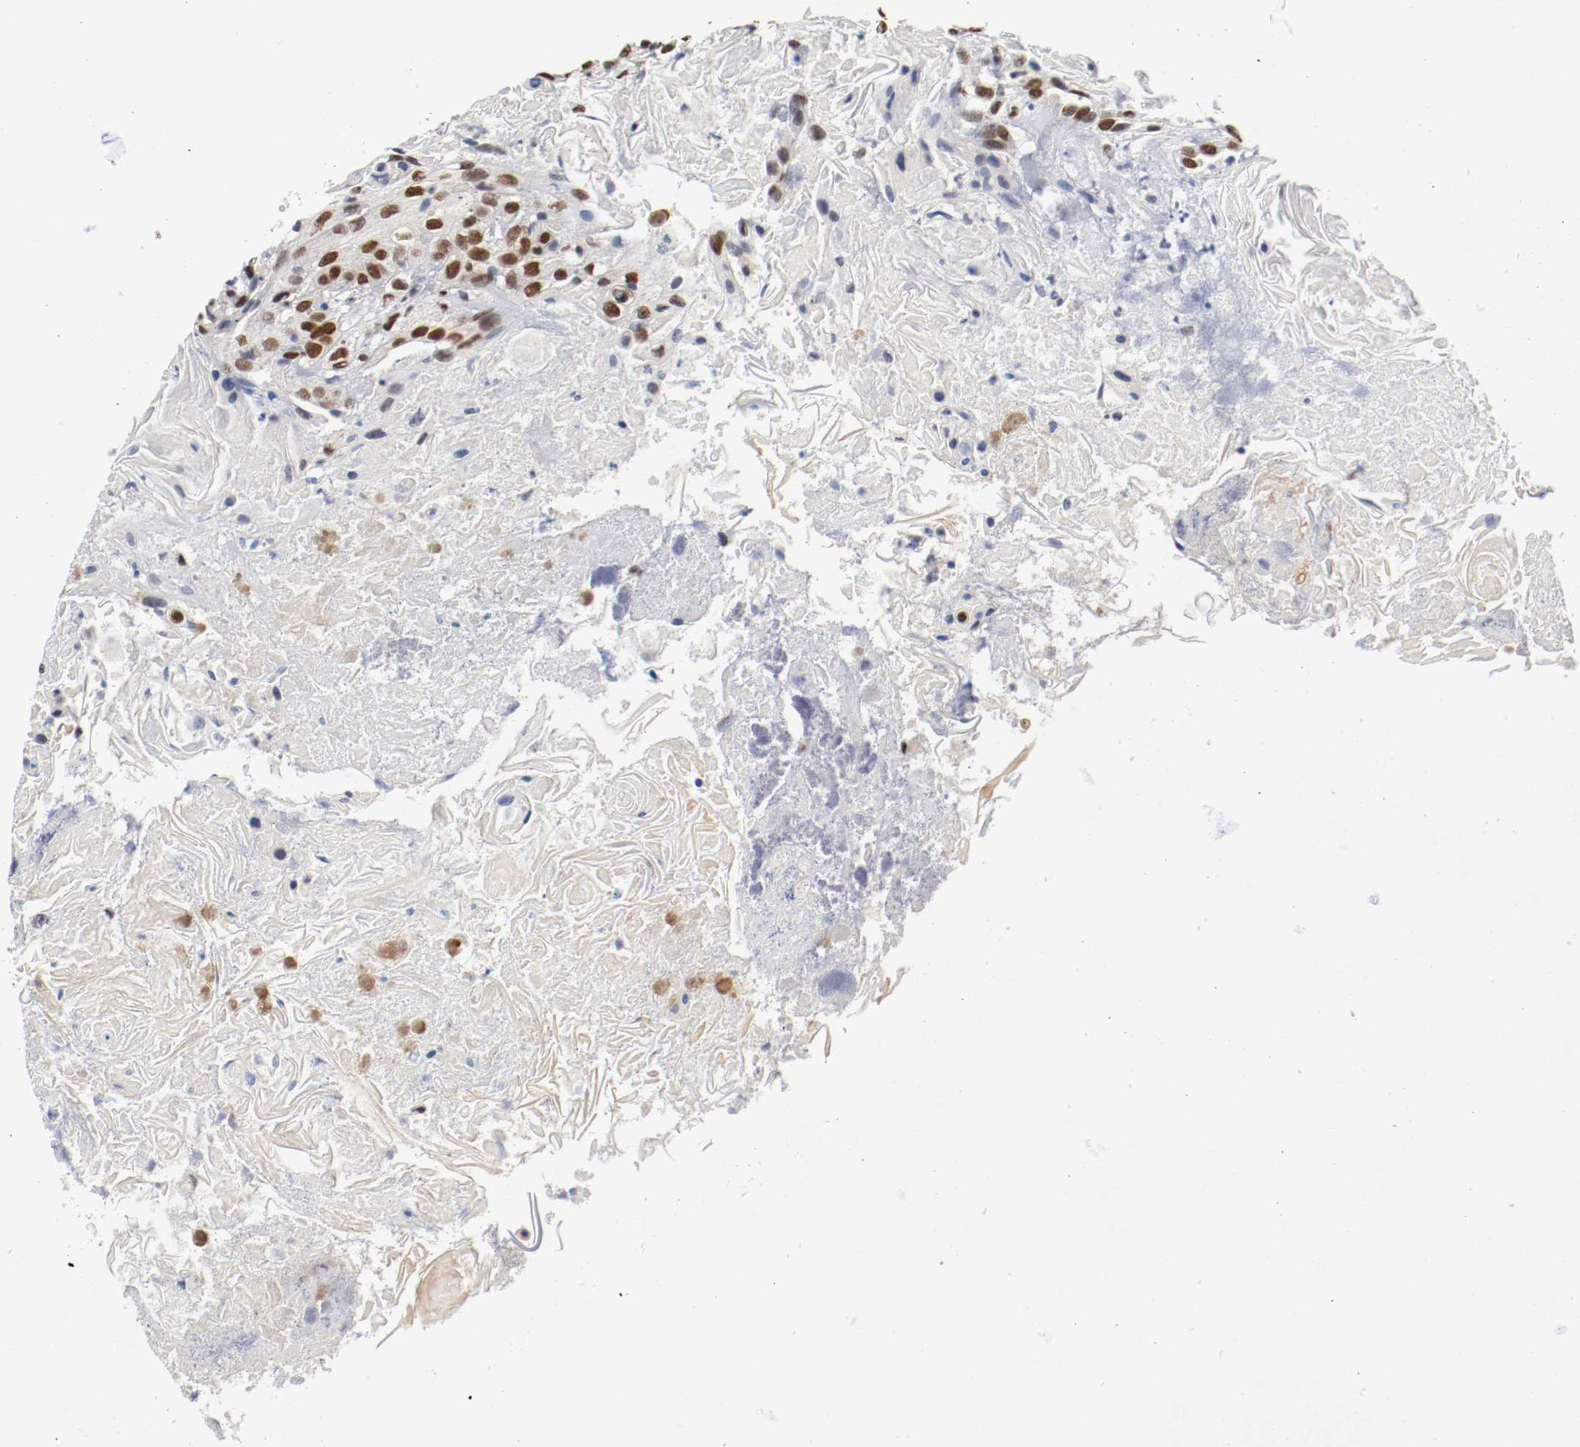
{"staining": {"intensity": "strong", "quantity": ">75%", "location": "nuclear"}, "tissue": "head and neck cancer", "cell_type": "Tumor cells", "image_type": "cancer", "snomed": [{"axis": "morphology", "description": "Squamous cell carcinoma, NOS"}, {"axis": "topography", "description": "Head-Neck"}], "caption": "IHC of head and neck squamous cell carcinoma reveals high levels of strong nuclear expression in approximately >75% of tumor cells. (Stains: DAB (3,3'-diaminobenzidine) in brown, nuclei in blue, Microscopy: brightfield microscopy at high magnification).", "gene": "FOSL2", "patient": {"sex": "female", "age": 84}}